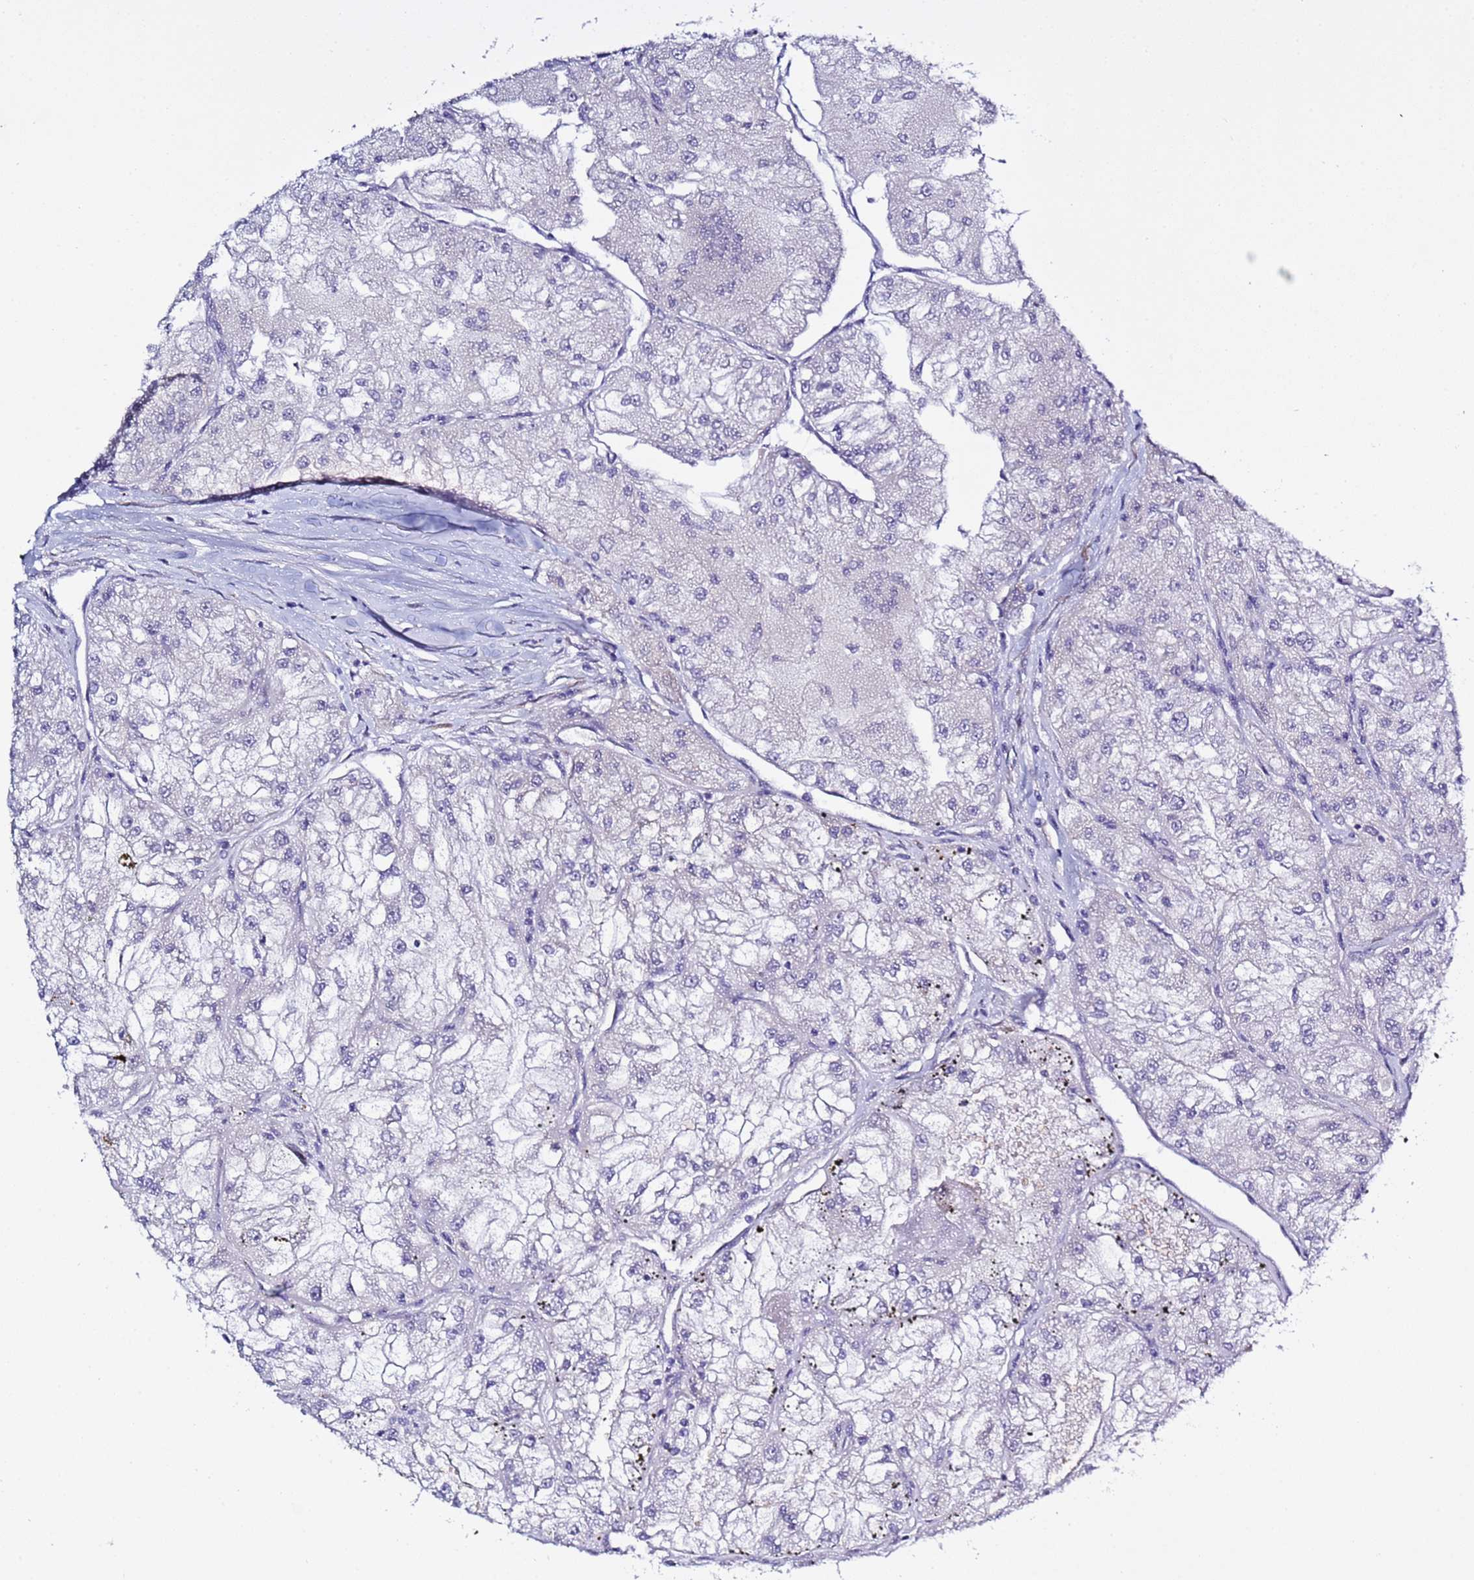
{"staining": {"intensity": "negative", "quantity": "none", "location": "none"}, "tissue": "renal cancer", "cell_type": "Tumor cells", "image_type": "cancer", "snomed": [{"axis": "morphology", "description": "Adenocarcinoma, NOS"}, {"axis": "topography", "description": "Kidney"}], "caption": "This is a histopathology image of immunohistochemistry (IHC) staining of renal cancer, which shows no positivity in tumor cells.", "gene": "ABHD17B", "patient": {"sex": "female", "age": 72}}